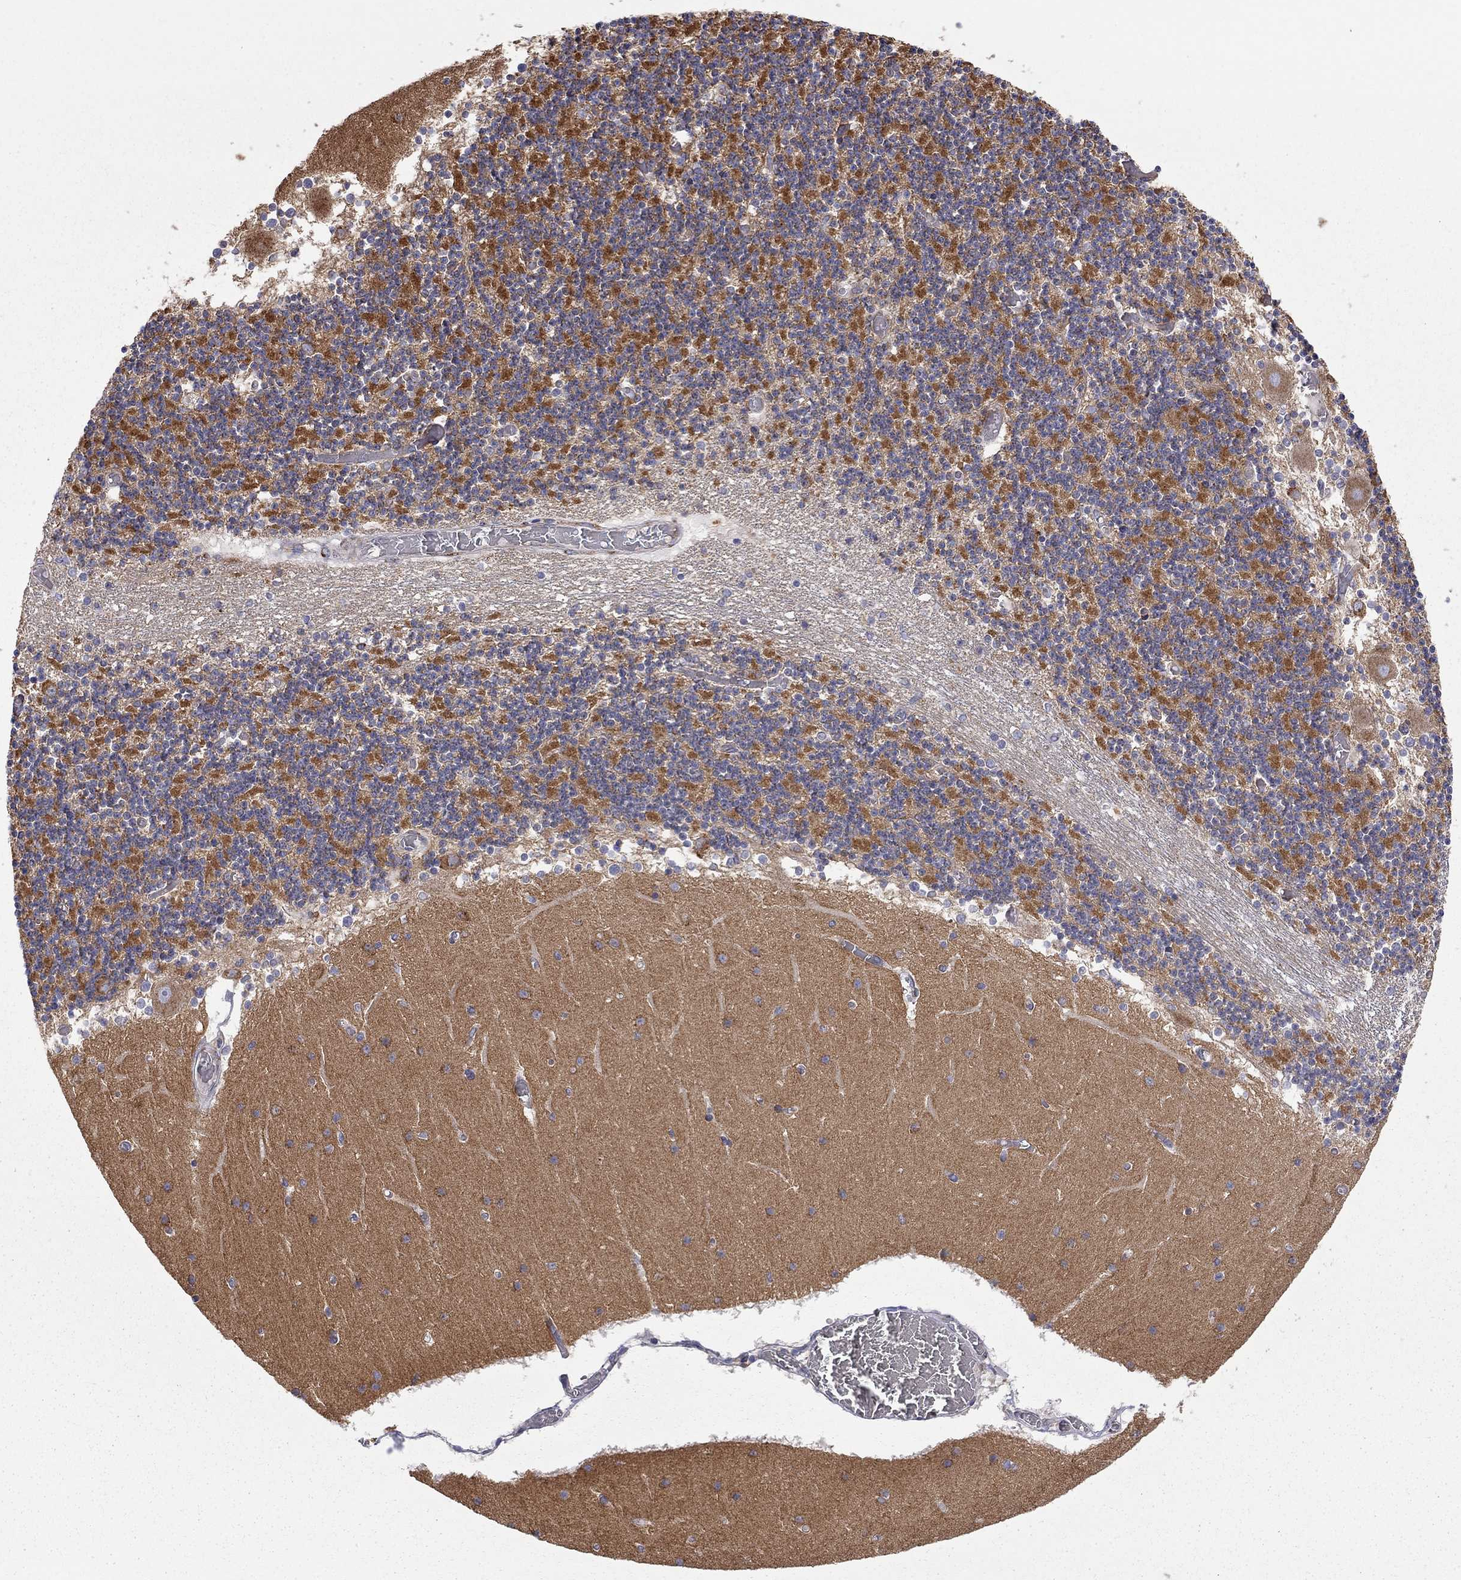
{"staining": {"intensity": "strong", "quantity": "<25%", "location": "cytoplasmic/membranous"}, "tissue": "cerebellum", "cell_type": "Cells in granular layer", "image_type": "normal", "snomed": [{"axis": "morphology", "description": "Normal tissue, NOS"}, {"axis": "topography", "description": "Cerebellum"}], "caption": "Immunohistochemistry (IHC) image of benign human cerebellum stained for a protein (brown), which demonstrates medium levels of strong cytoplasmic/membranous positivity in approximately <25% of cells in granular layer.", "gene": "CASTOR1", "patient": {"sex": "female", "age": 28}}